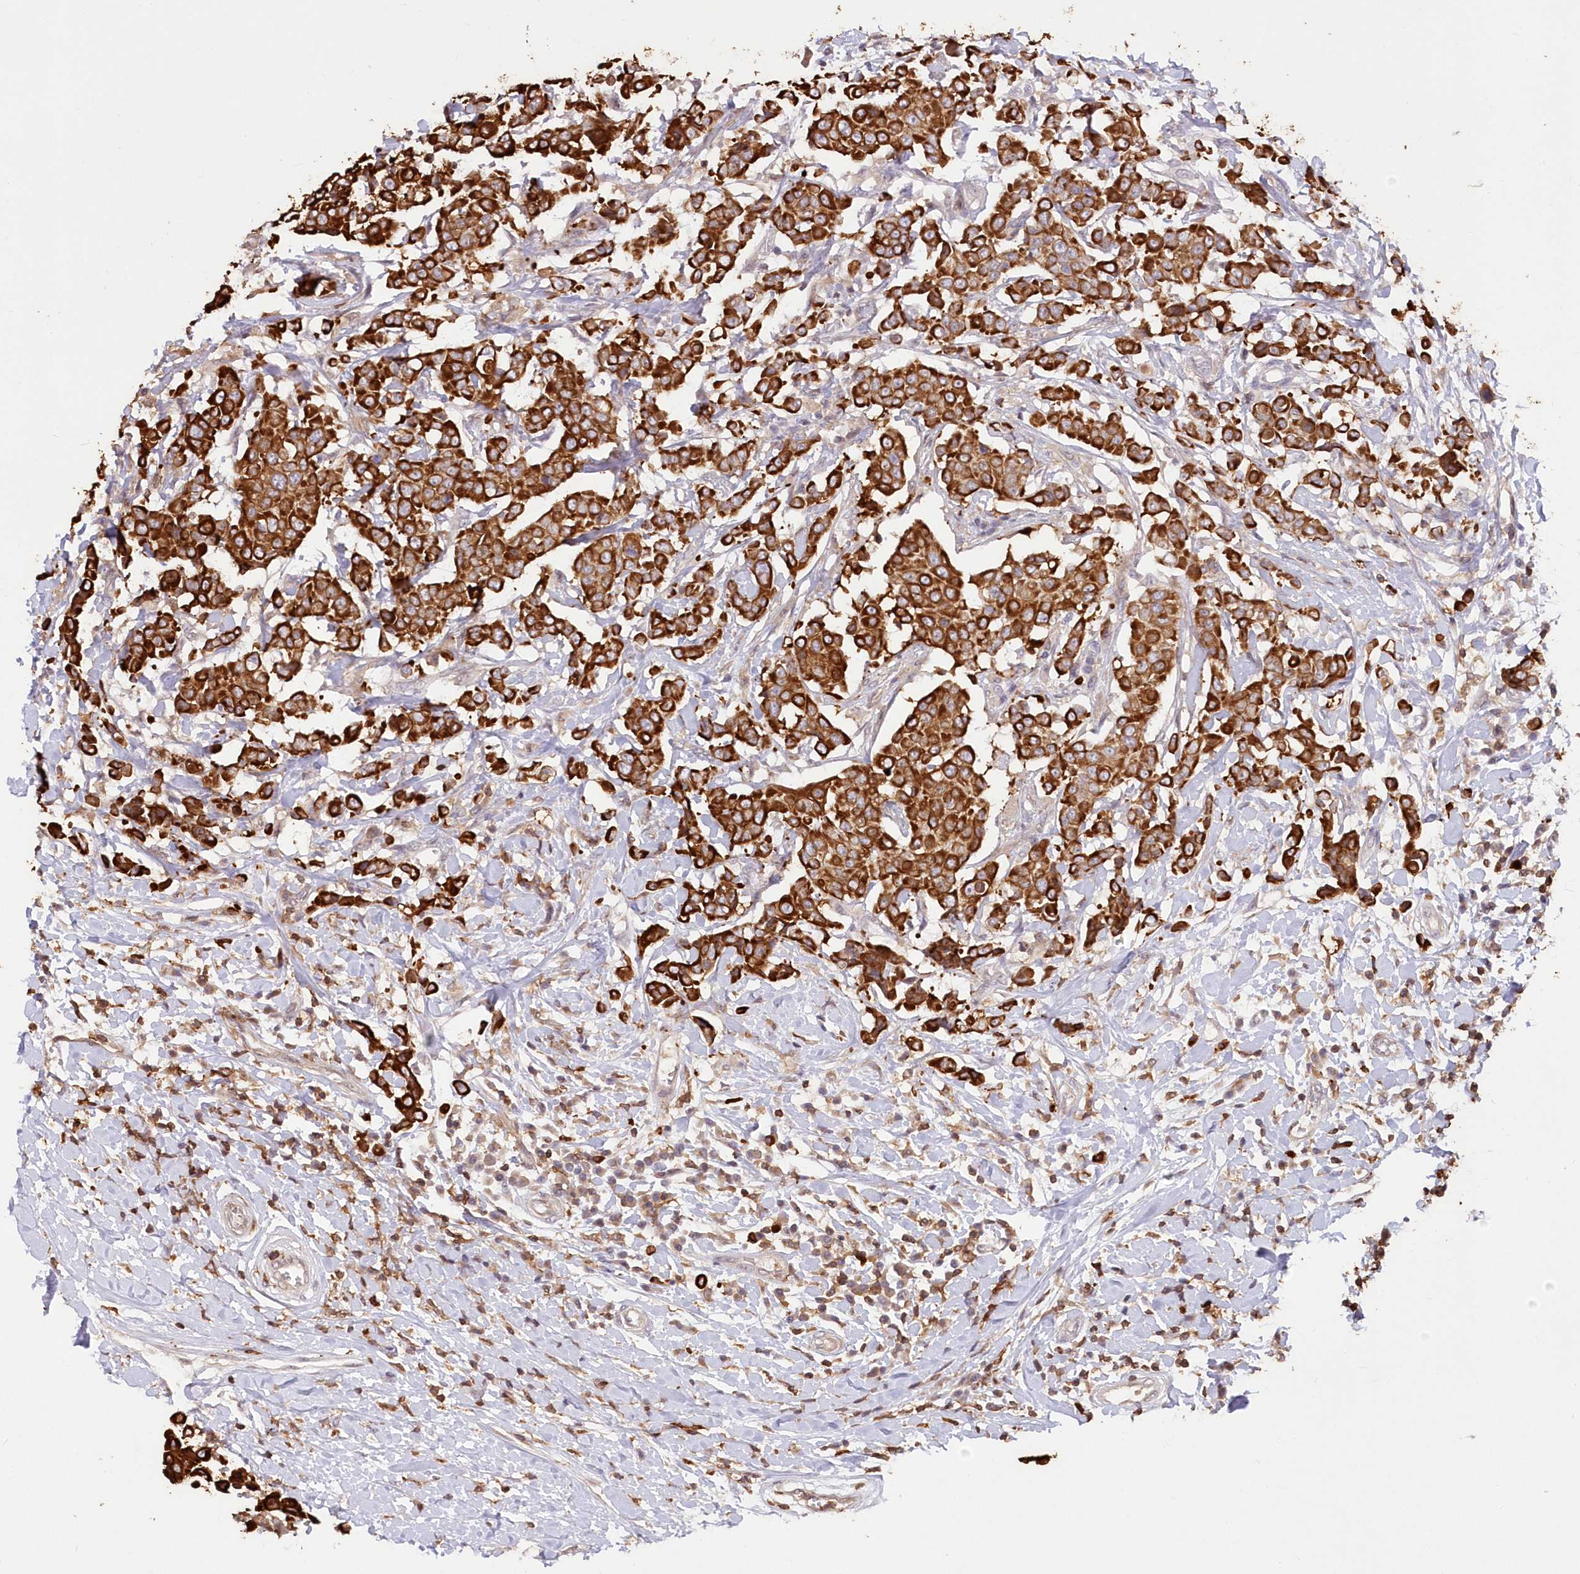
{"staining": {"intensity": "strong", "quantity": ">75%", "location": "cytoplasmic/membranous"}, "tissue": "breast cancer", "cell_type": "Tumor cells", "image_type": "cancer", "snomed": [{"axis": "morphology", "description": "Duct carcinoma"}, {"axis": "topography", "description": "Breast"}], "caption": "Strong cytoplasmic/membranous staining for a protein is appreciated in about >75% of tumor cells of breast cancer (infiltrating ductal carcinoma) using immunohistochemistry (IHC).", "gene": "SNED1", "patient": {"sex": "female", "age": 27}}